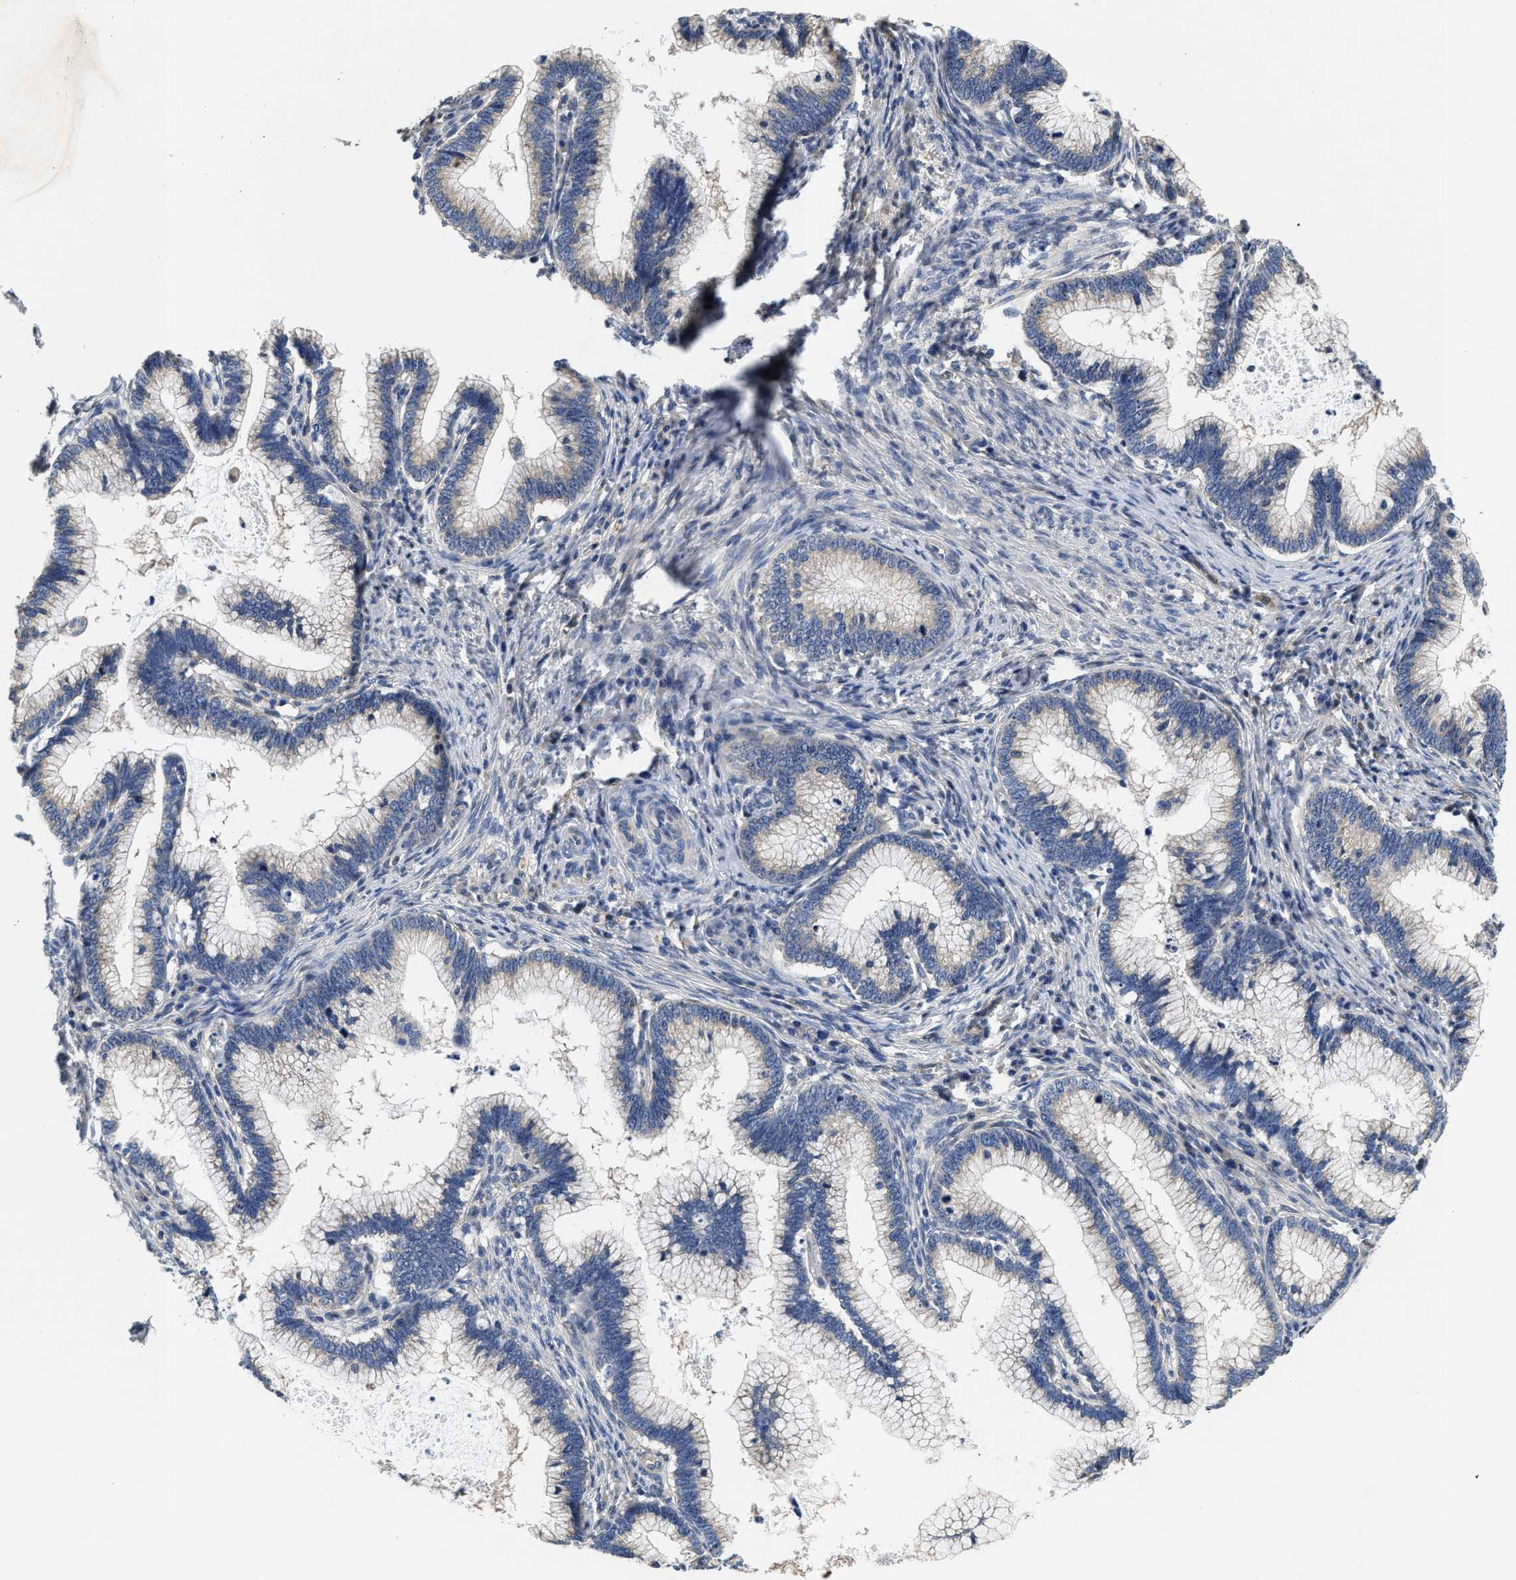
{"staining": {"intensity": "negative", "quantity": "none", "location": "none"}, "tissue": "cervical cancer", "cell_type": "Tumor cells", "image_type": "cancer", "snomed": [{"axis": "morphology", "description": "Adenocarcinoma, NOS"}, {"axis": "topography", "description": "Cervix"}], "caption": "A high-resolution micrograph shows IHC staining of adenocarcinoma (cervical), which demonstrates no significant positivity in tumor cells.", "gene": "ANKIB1", "patient": {"sex": "female", "age": 36}}